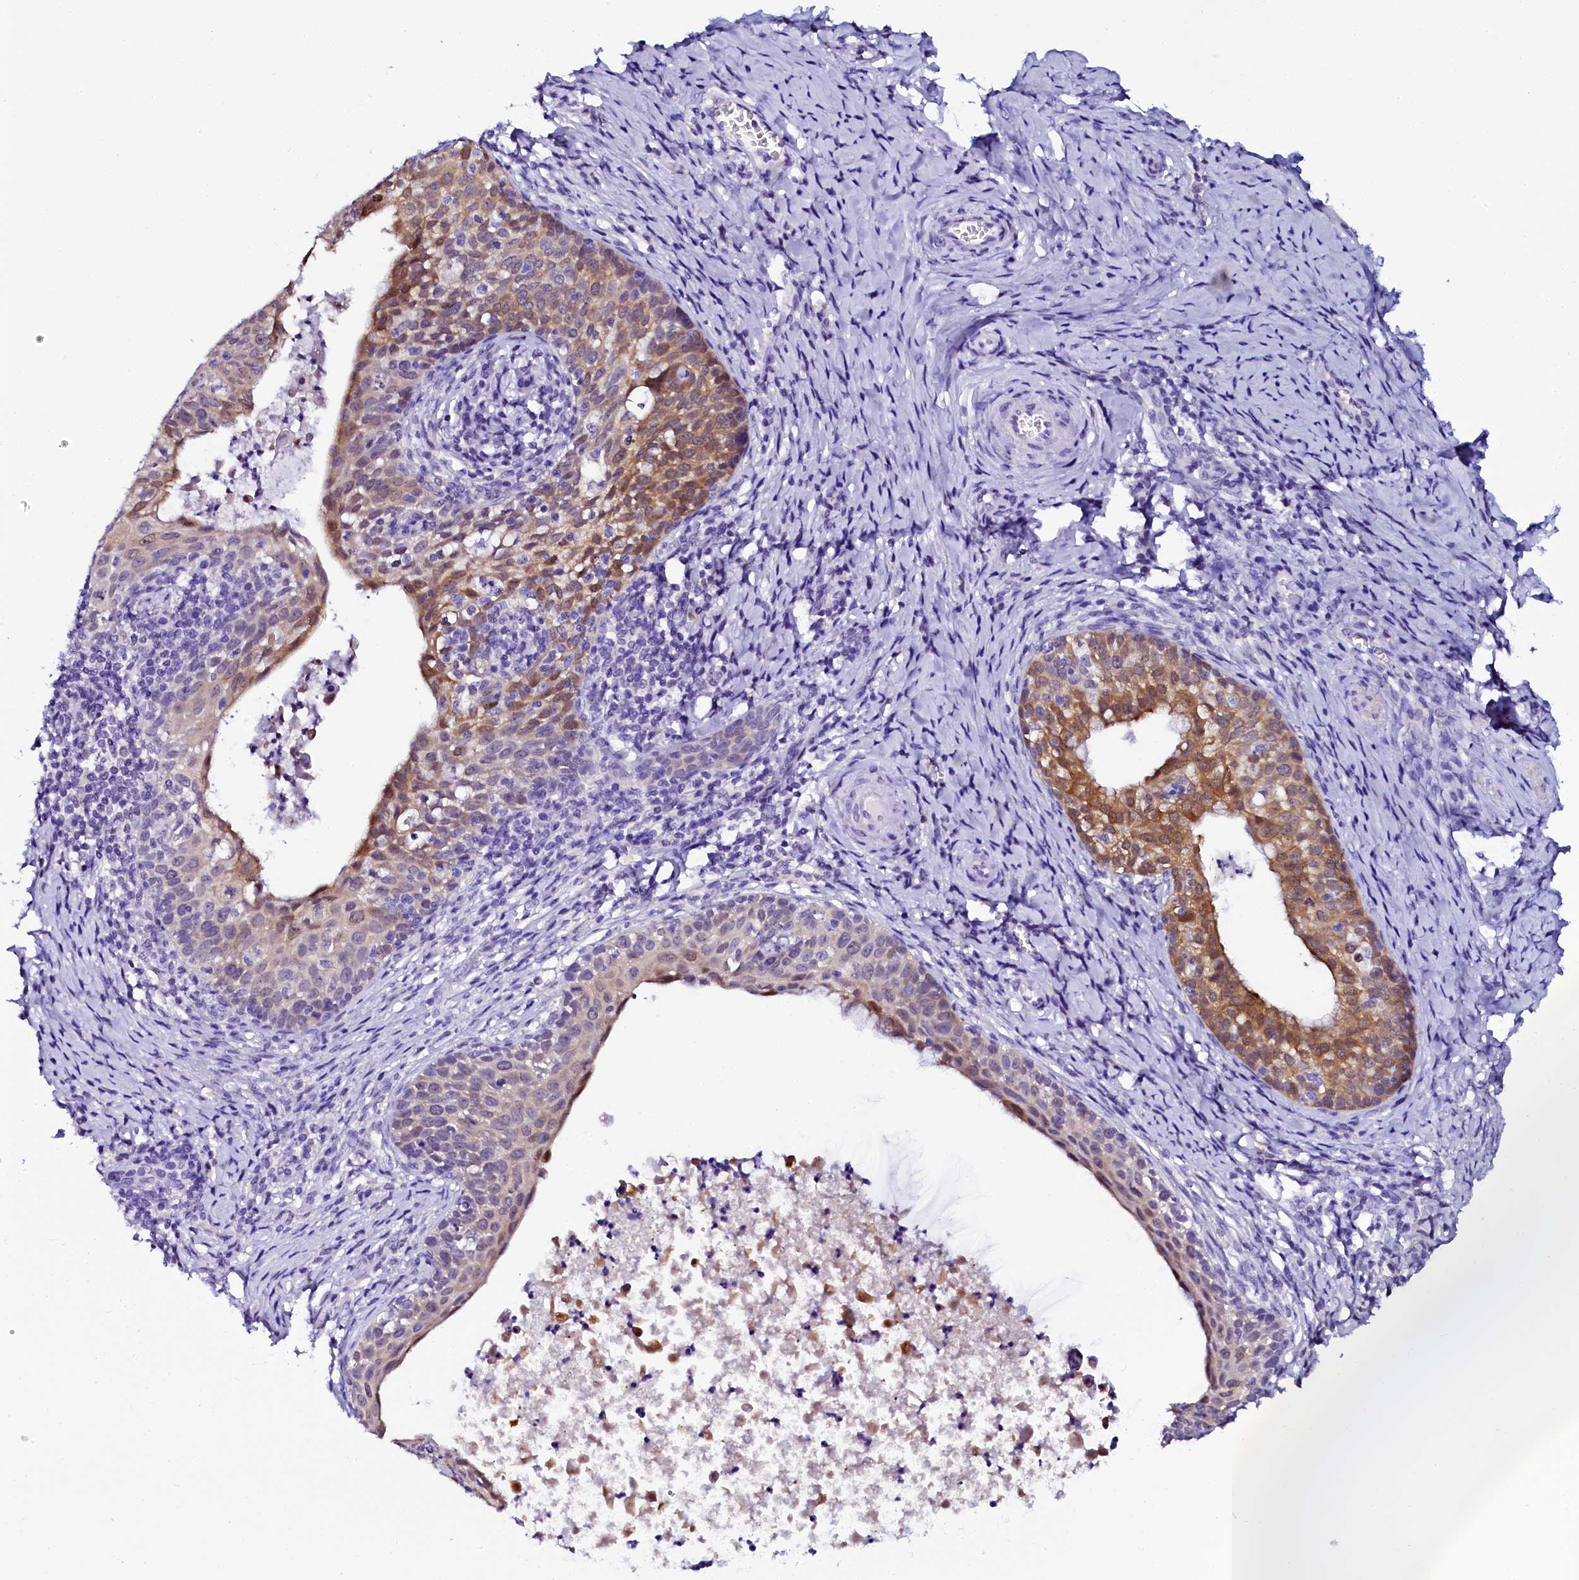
{"staining": {"intensity": "moderate", "quantity": "25%-75%", "location": "cytoplasmic/membranous"}, "tissue": "cervical cancer", "cell_type": "Tumor cells", "image_type": "cancer", "snomed": [{"axis": "morphology", "description": "Squamous cell carcinoma, NOS"}, {"axis": "topography", "description": "Cervix"}], "caption": "This image demonstrates immunohistochemistry (IHC) staining of human cervical cancer (squamous cell carcinoma), with medium moderate cytoplasmic/membranous expression in approximately 25%-75% of tumor cells.", "gene": "SORD", "patient": {"sex": "female", "age": 52}}